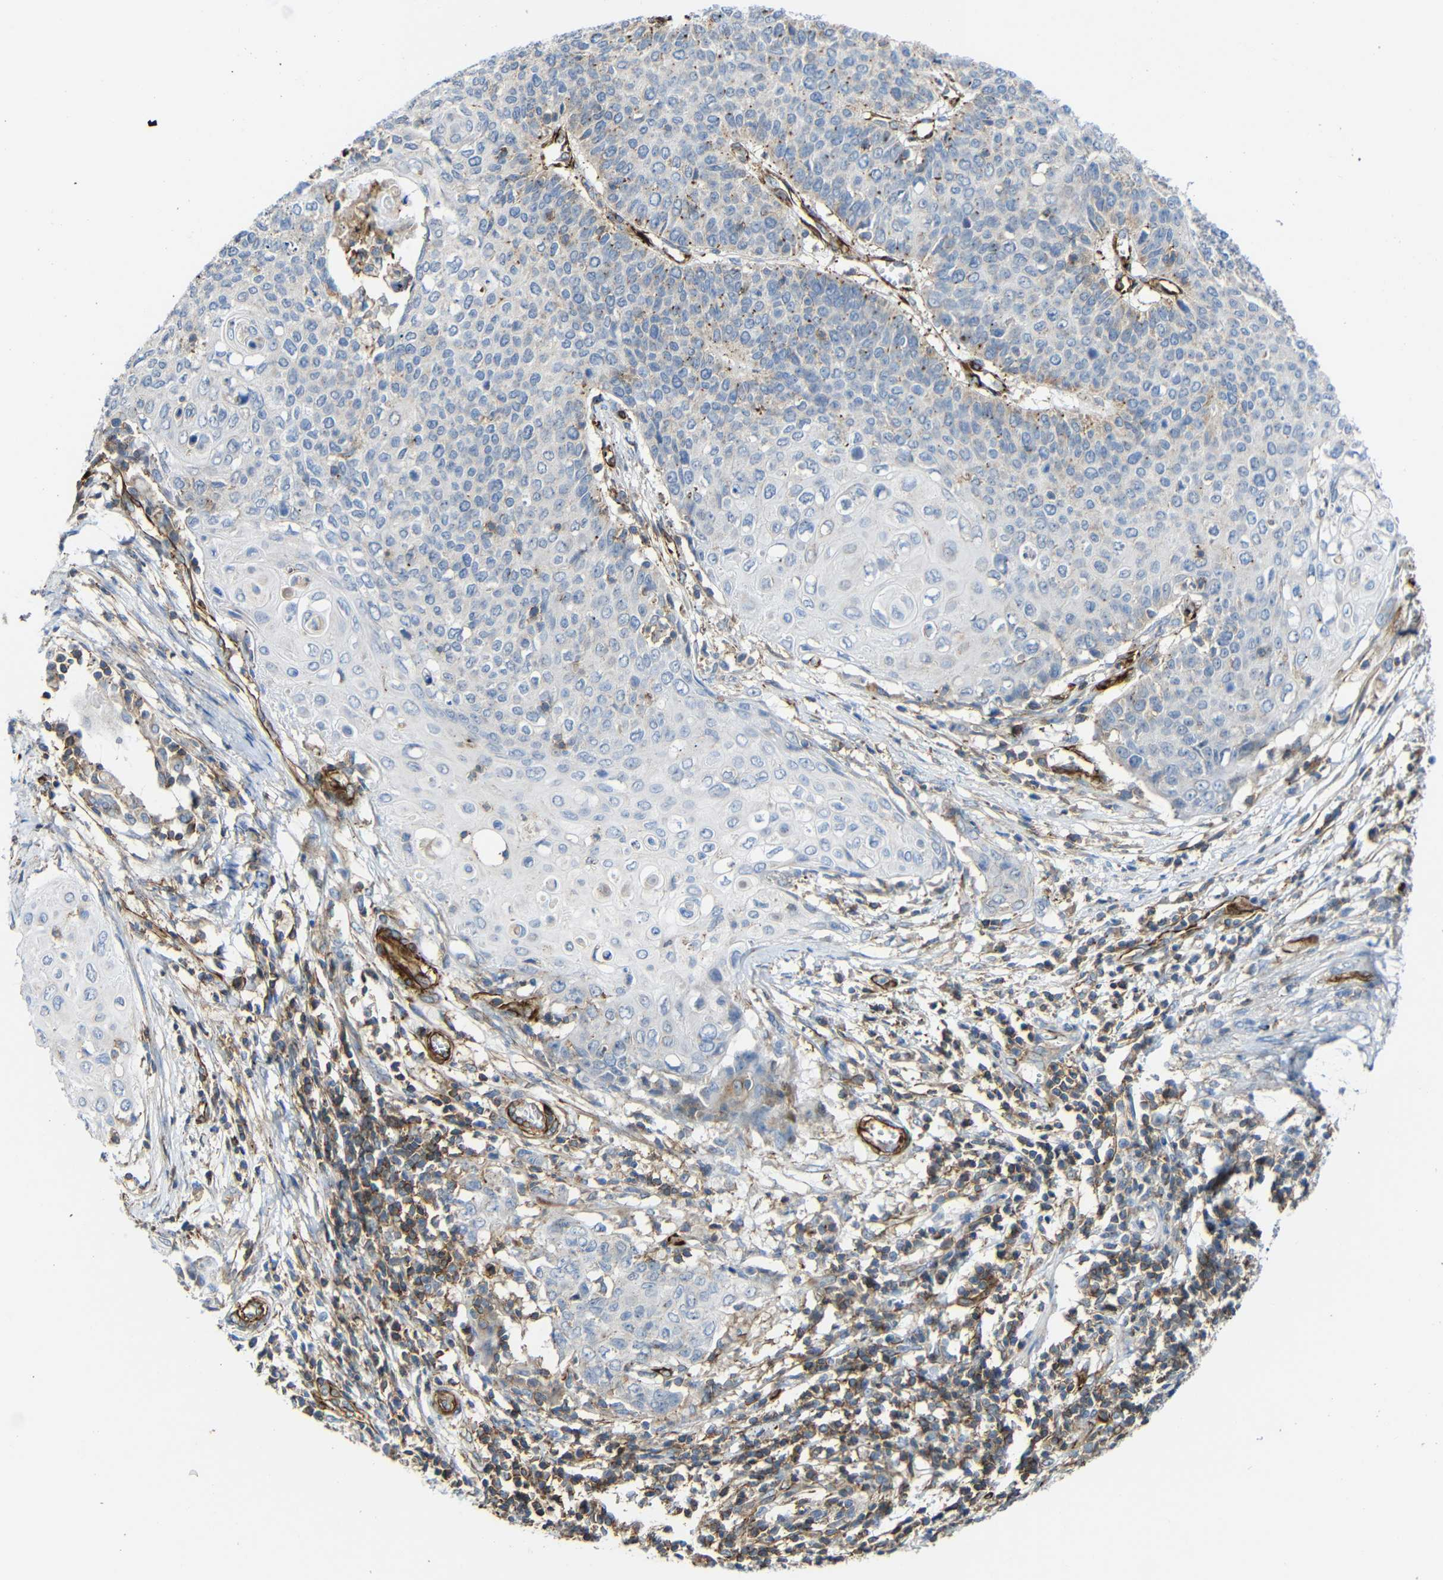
{"staining": {"intensity": "weak", "quantity": "<25%", "location": "cytoplasmic/membranous"}, "tissue": "cervical cancer", "cell_type": "Tumor cells", "image_type": "cancer", "snomed": [{"axis": "morphology", "description": "Squamous cell carcinoma, NOS"}, {"axis": "topography", "description": "Cervix"}], "caption": "Immunohistochemistry of human squamous cell carcinoma (cervical) shows no staining in tumor cells.", "gene": "IGSF10", "patient": {"sex": "female", "age": 39}}